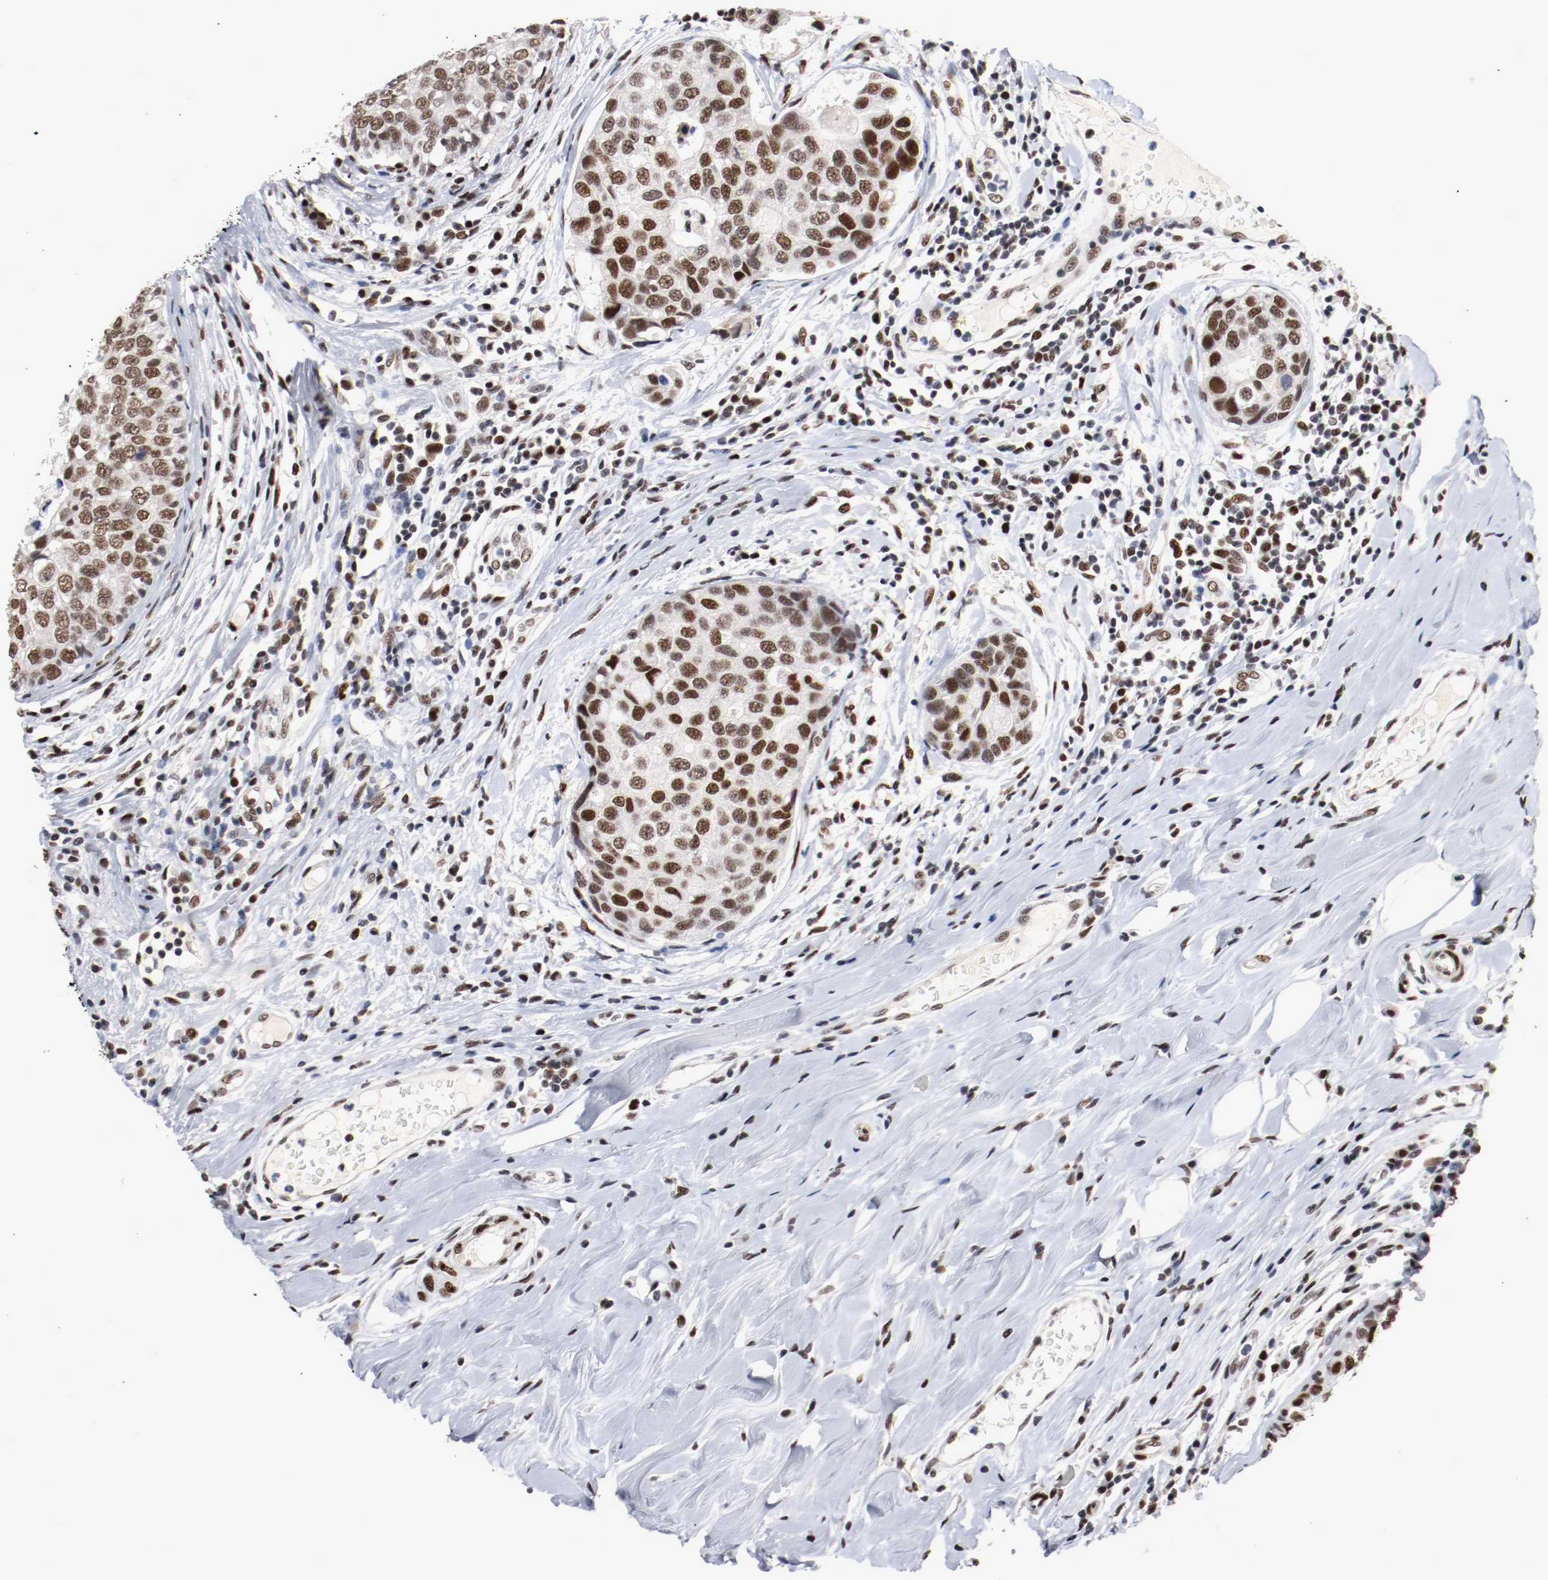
{"staining": {"intensity": "strong", "quantity": ">75%", "location": "nuclear"}, "tissue": "breast cancer", "cell_type": "Tumor cells", "image_type": "cancer", "snomed": [{"axis": "morphology", "description": "Duct carcinoma"}, {"axis": "topography", "description": "Breast"}], "caption": "Immunohistochemical staining of intraductal carcinoma (breast) demonstrates high levels of strong nuclear protein staining in approximately >75% of tumor cells. (brown staining indicates protein expression, while blue staining denotes nuclei).", "gene": "MEF2D", "patient": {"sex": "female", "age": 27}}